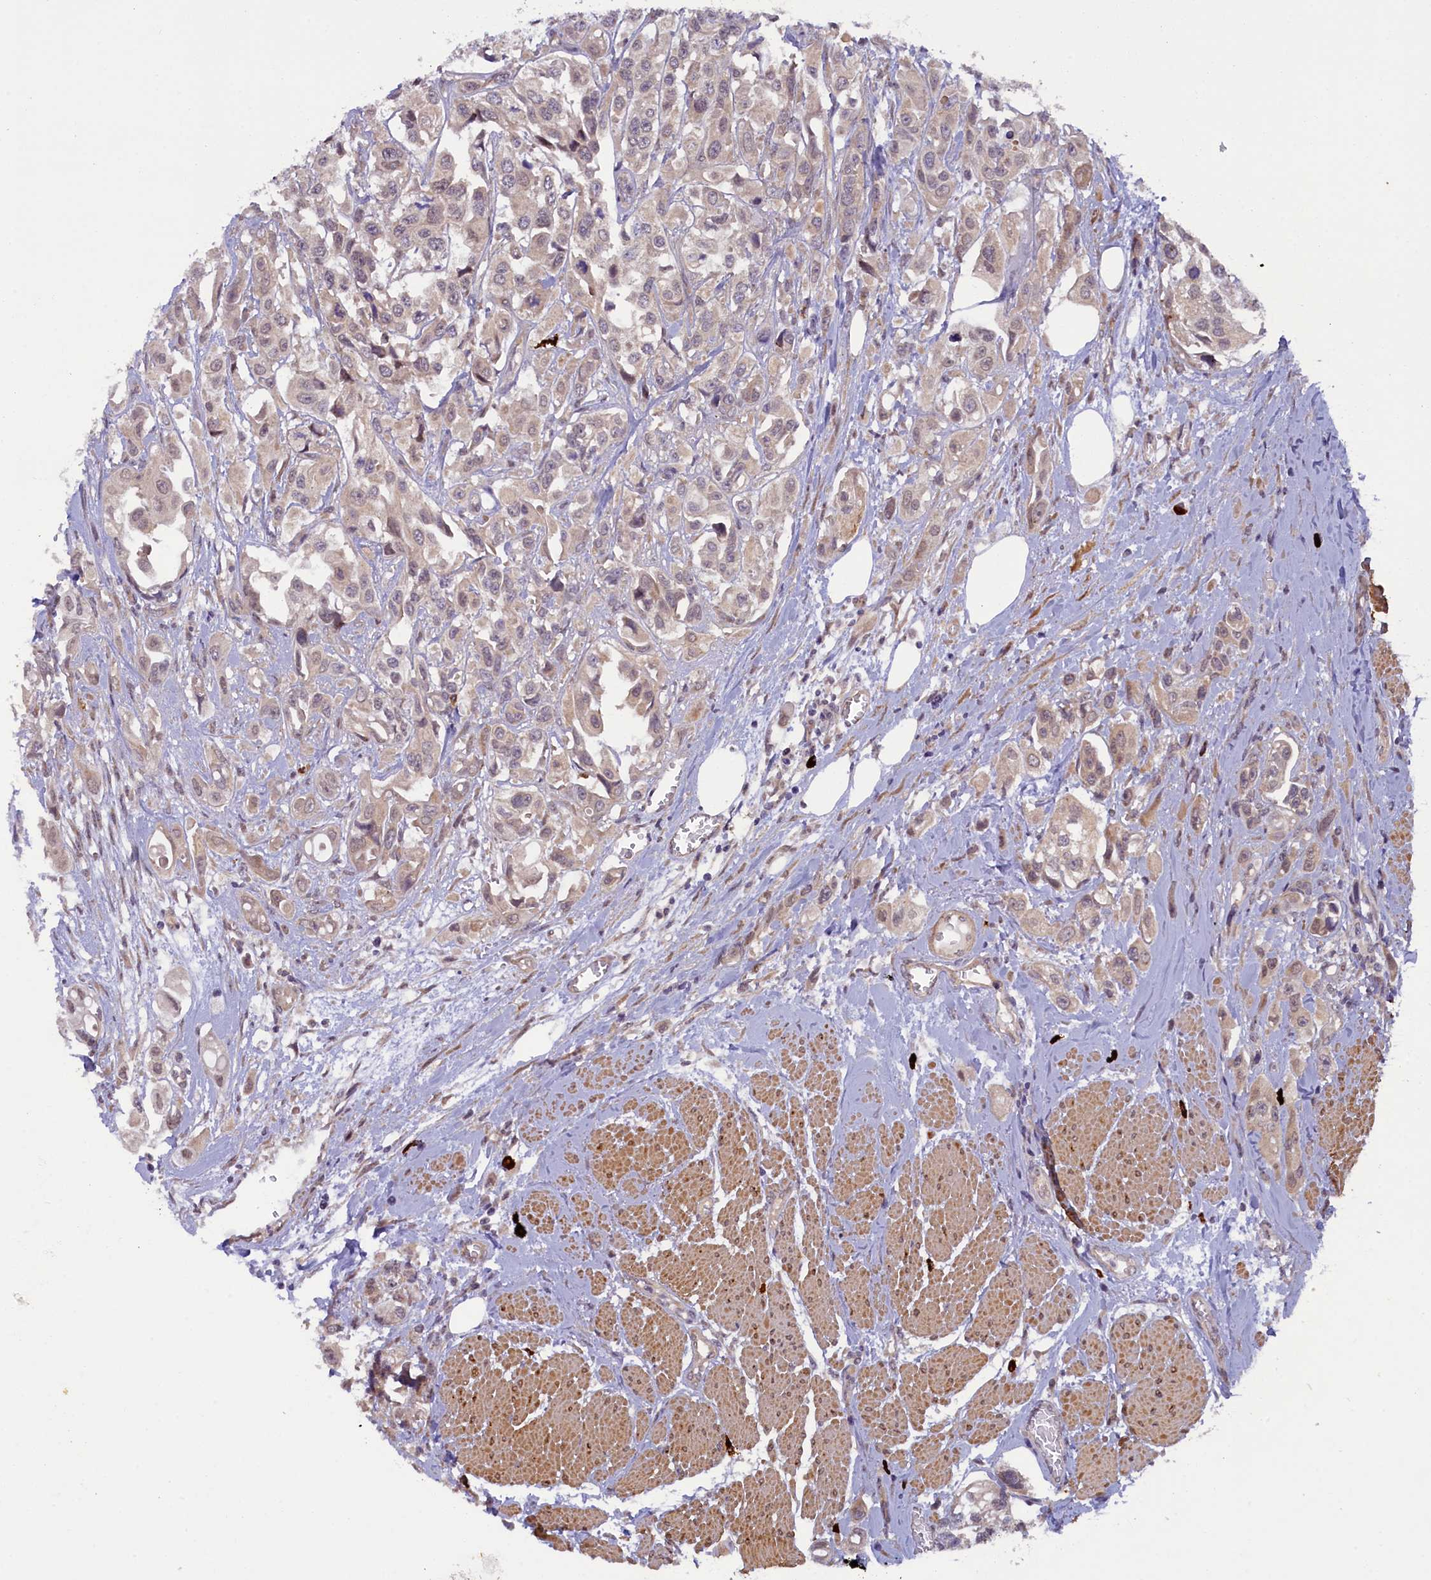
{"staining": {"intensity": "weak", "quantity": "<25%", "location": "cytoplasmic/membranous"}, "tissue": "urothelial cancer", "cell_type": "Tumor cells", "image_type": "cancer", "snomed": [{"axis": "morphology", "description": "Urothelial carcinoma, High grade"}, {"axis": "topography", "description": "Urinary bladder"}], "caption": "High power microscopy image of an immunohistochemistry image of high-grade urothelial carcinoma, revealing no significant staining in tumor cells.", "gene": "CCDC9B", "patient": {"sex": "male", "age": 67}}